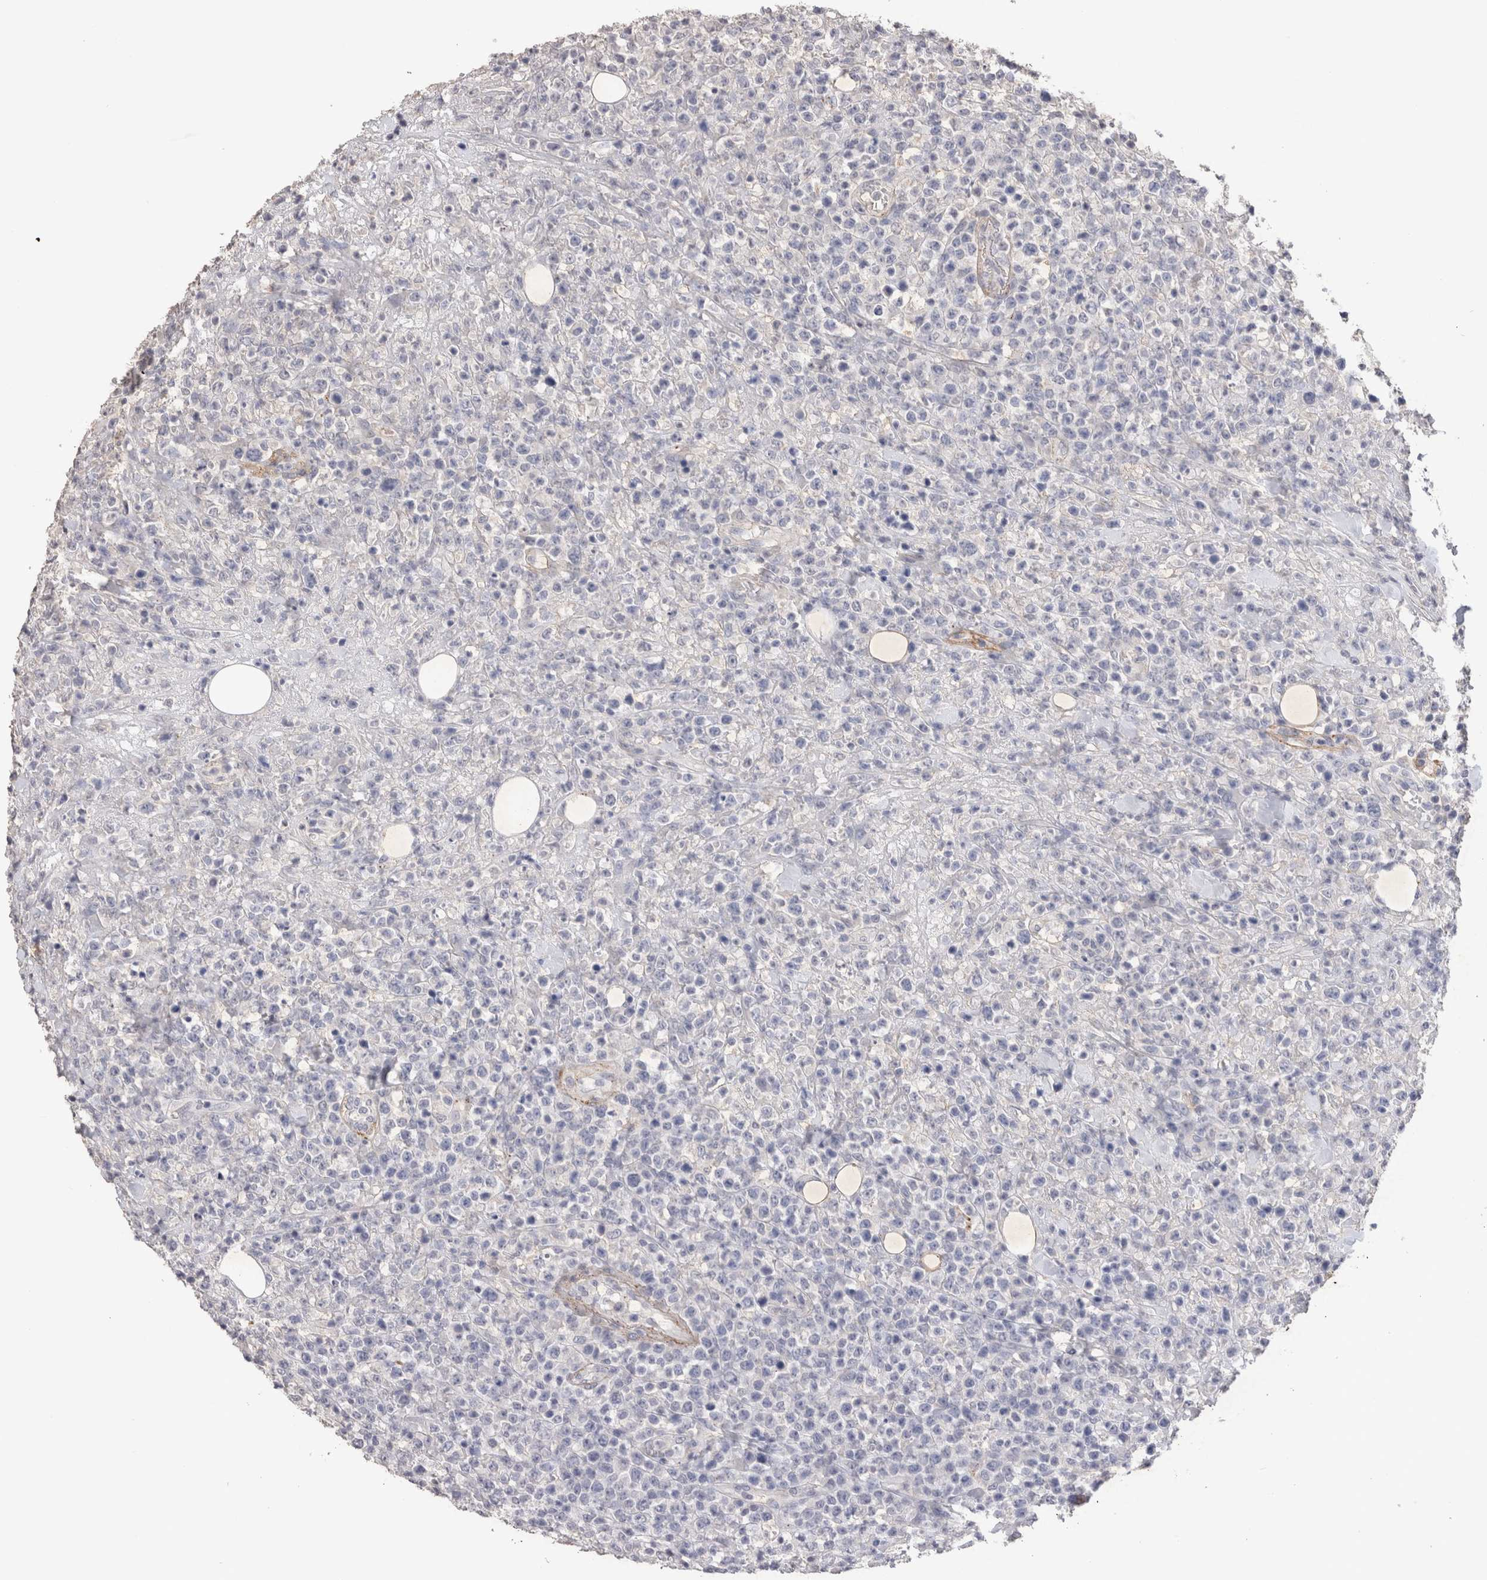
{"staining": {"intensity": "negative", "quantity": "none", "location": "none"}, "tissue": "lymphoma", "cell_type": "Tumor cells", "image_type": "cancer", "snomed": [{"axis": "morphology", "description": "Malignant lymphoma, non-Hodgkin's type, High grade"}, {"axis": "topography", "description": "Colon"}], "caption": "An image of lymphoma stained for a protein exhibits no brown staining in tumor cells.", "gene": "CDH6", "patient": {"sex": "female", "age": 53}}